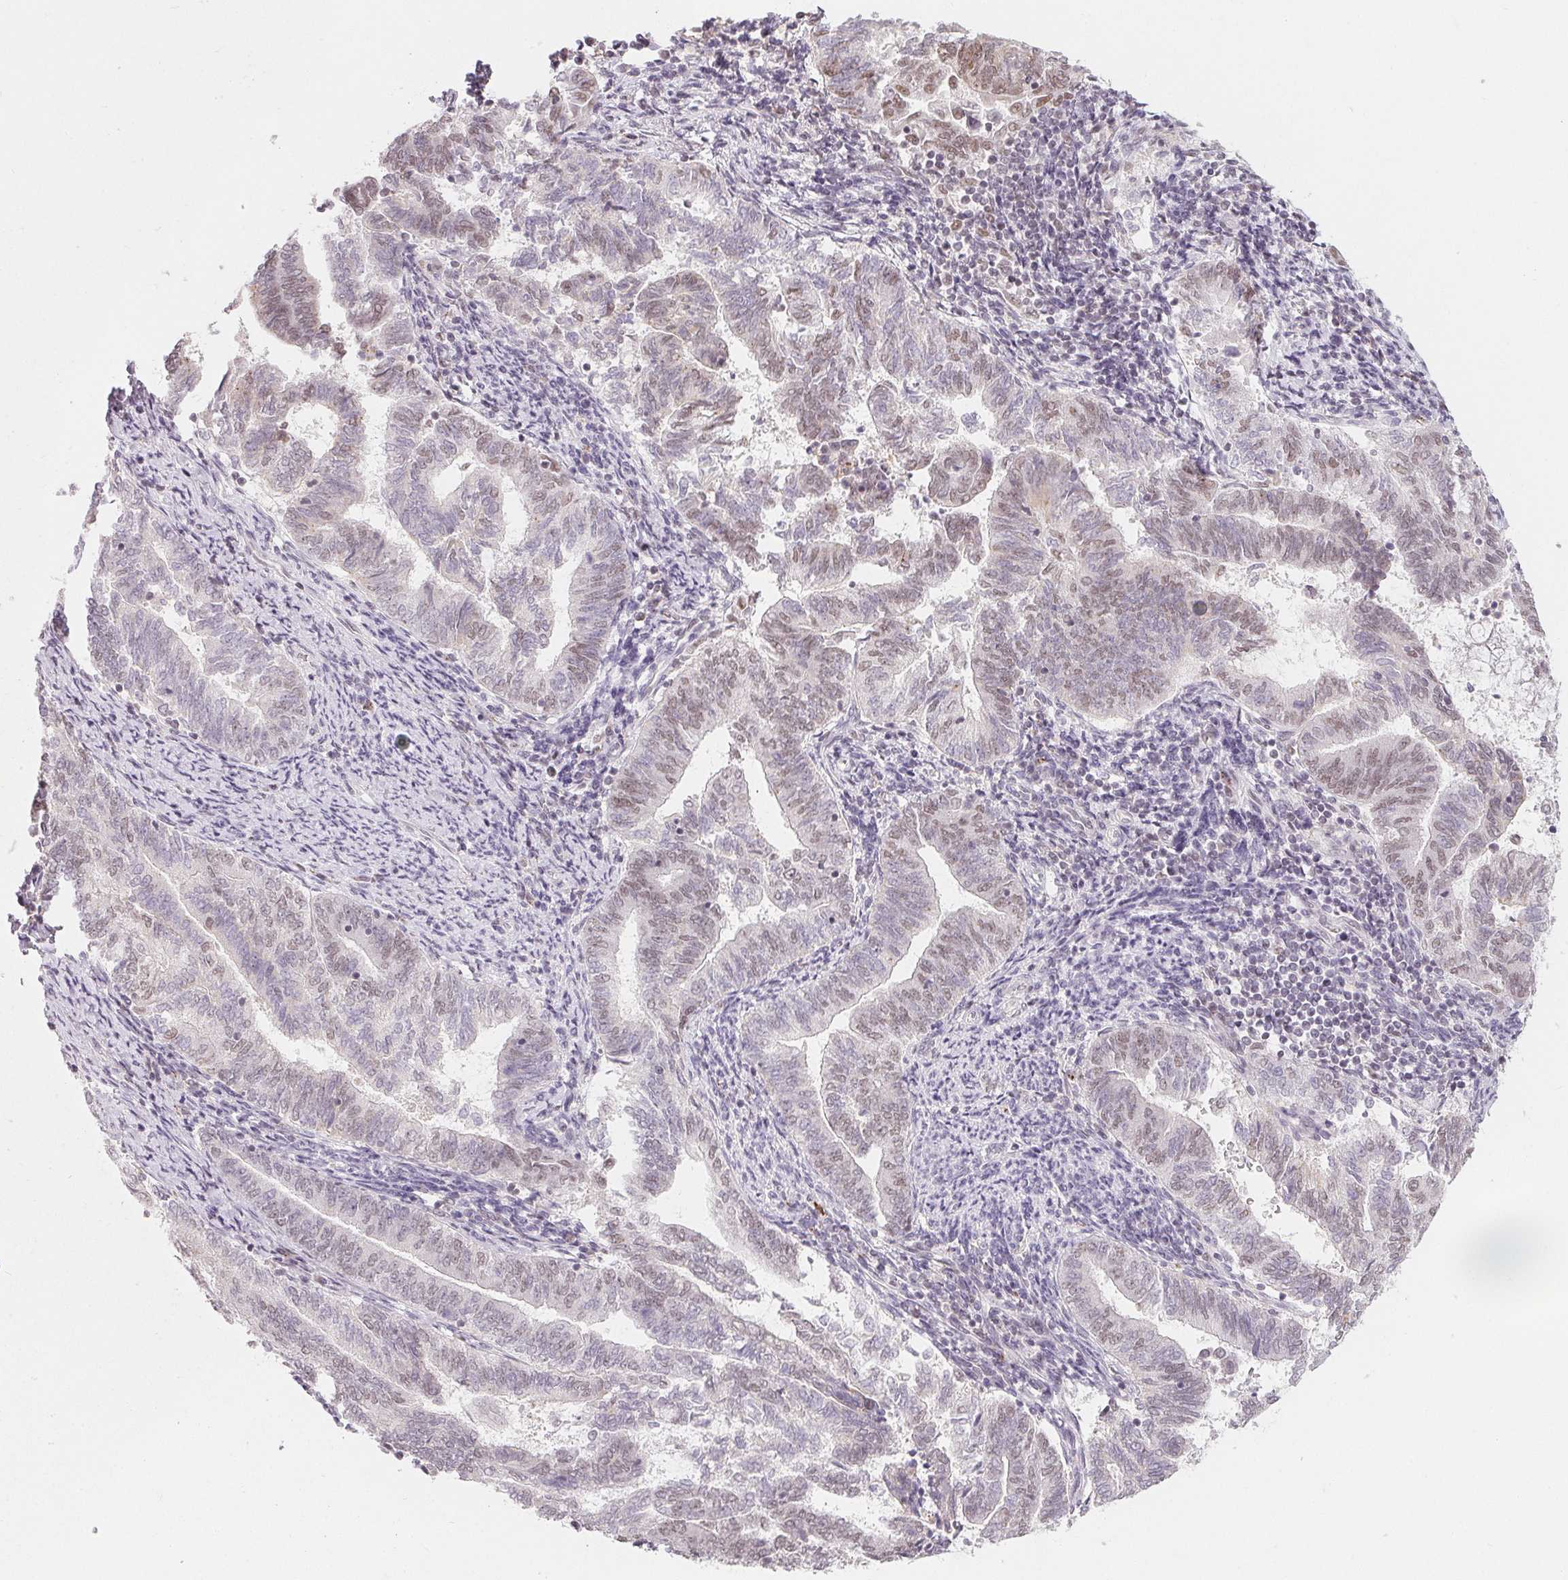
{"staining": {"intensity": "negative", "quantity": "none", "location": "none"}, "tissue": "endometrial cancer", "cell_type": "Tumor cells", "image_type": "cancer", "snomed": [{"axis": "morphology", "description": "Adenocarcinoma, NOS"}, {"axis": "topography", "description": "Endometrium"}], "caption": "The immunohistochemistry histopathology image has no significant positivity in tumor cells of endometrial cancer tissue.", "gene": "NXF3", "patient": {"sex": "female", "age": 65}}